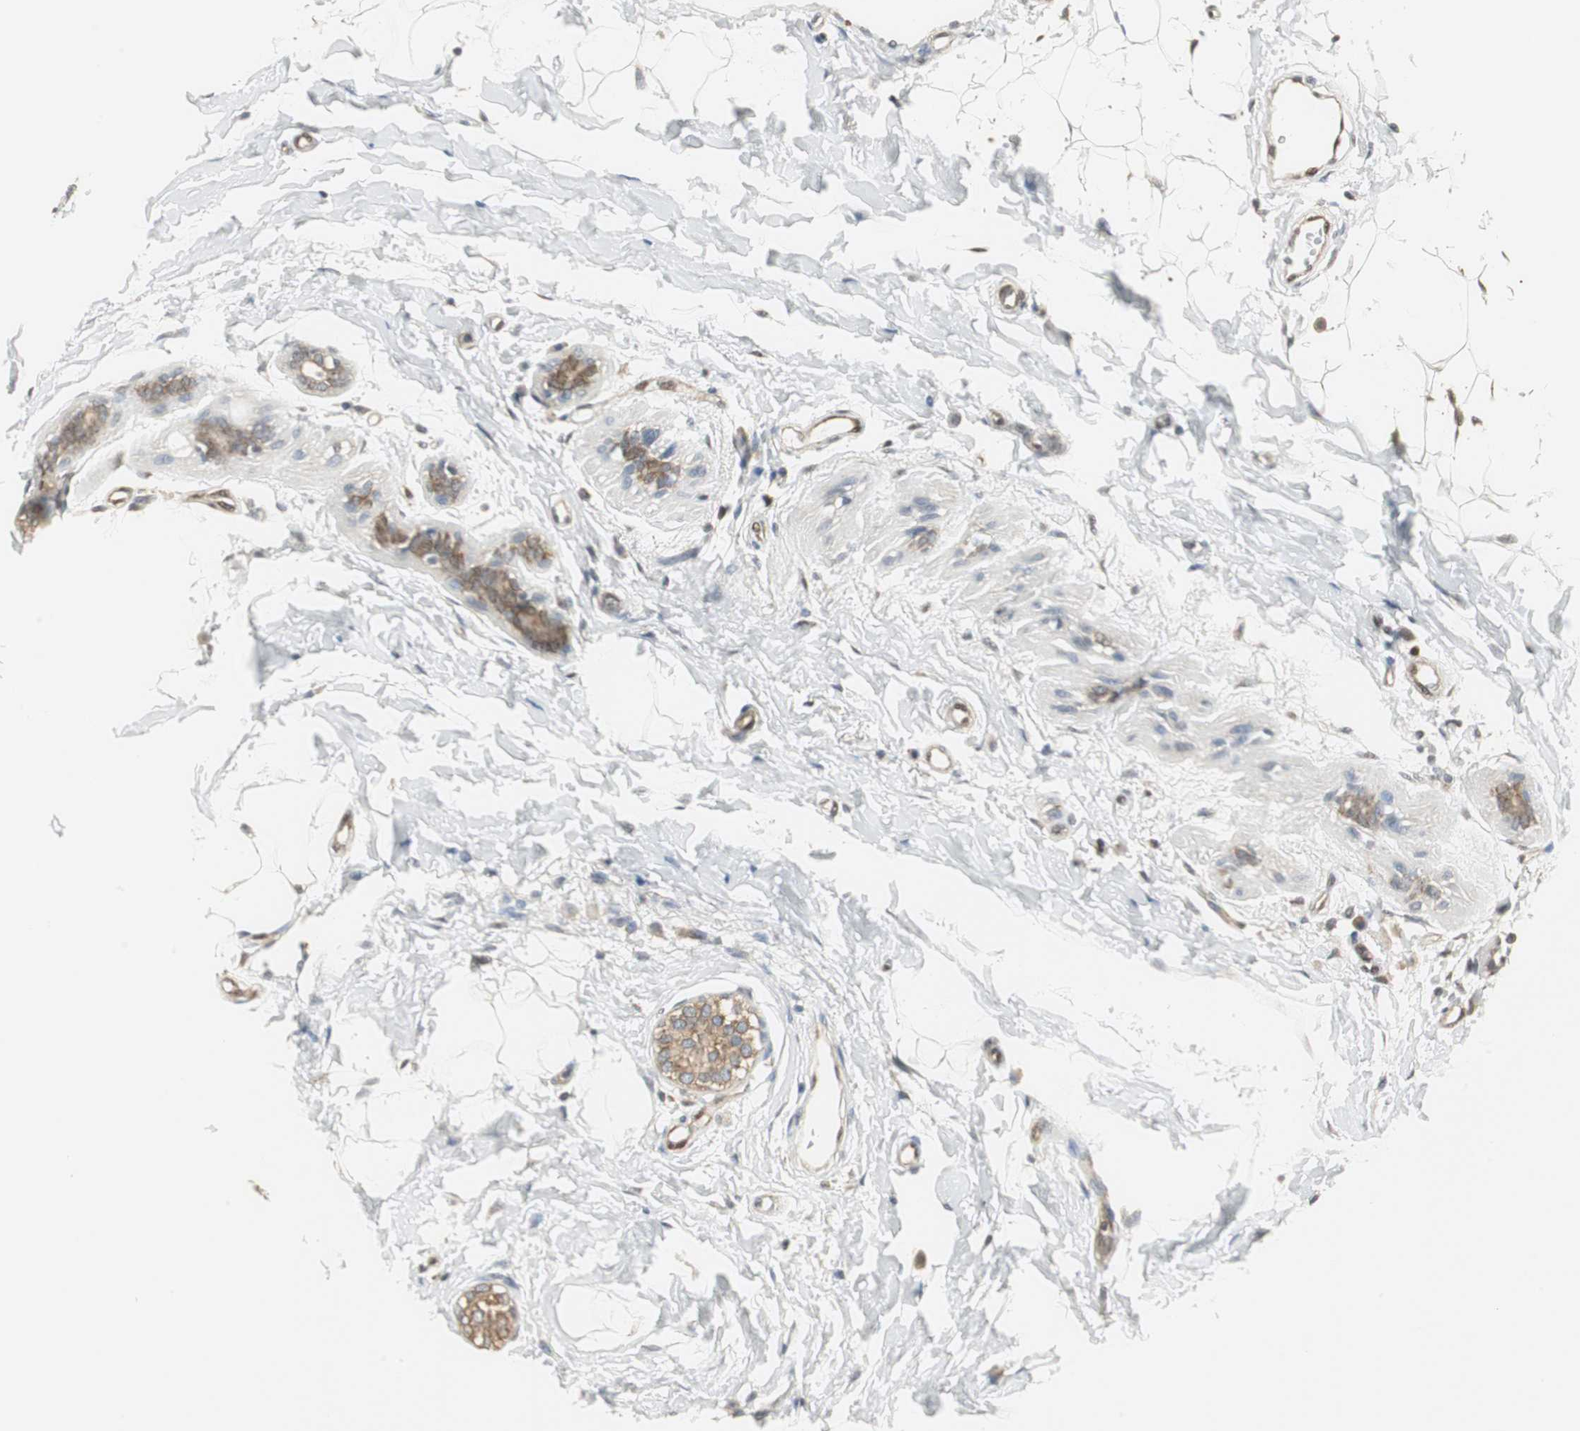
{"staining": {"intensity": "moderate", "quantity": ">75%", "location": "cytoplasmic/membranous"}, "tissue": "breast cancer", "cell_type": "Tumor cells", "image_type": "cancer", "snomed": [{"axis": "morphology", "description": "Lobular carcinoma, in situ"}, {"axis": "morphology", "description": "Lobular carcinoma"}, {"axis": "topography", "description": "Breast"}], "caption": "This histopathology image reveals immunohistochemistry staining of breast lobular carcinoma, with medium moderate cytoplasmic/membranous staining in about >75% of tumor cells.", "gene": "CCT5", "patient": {"sex": "female", "age": 41}}